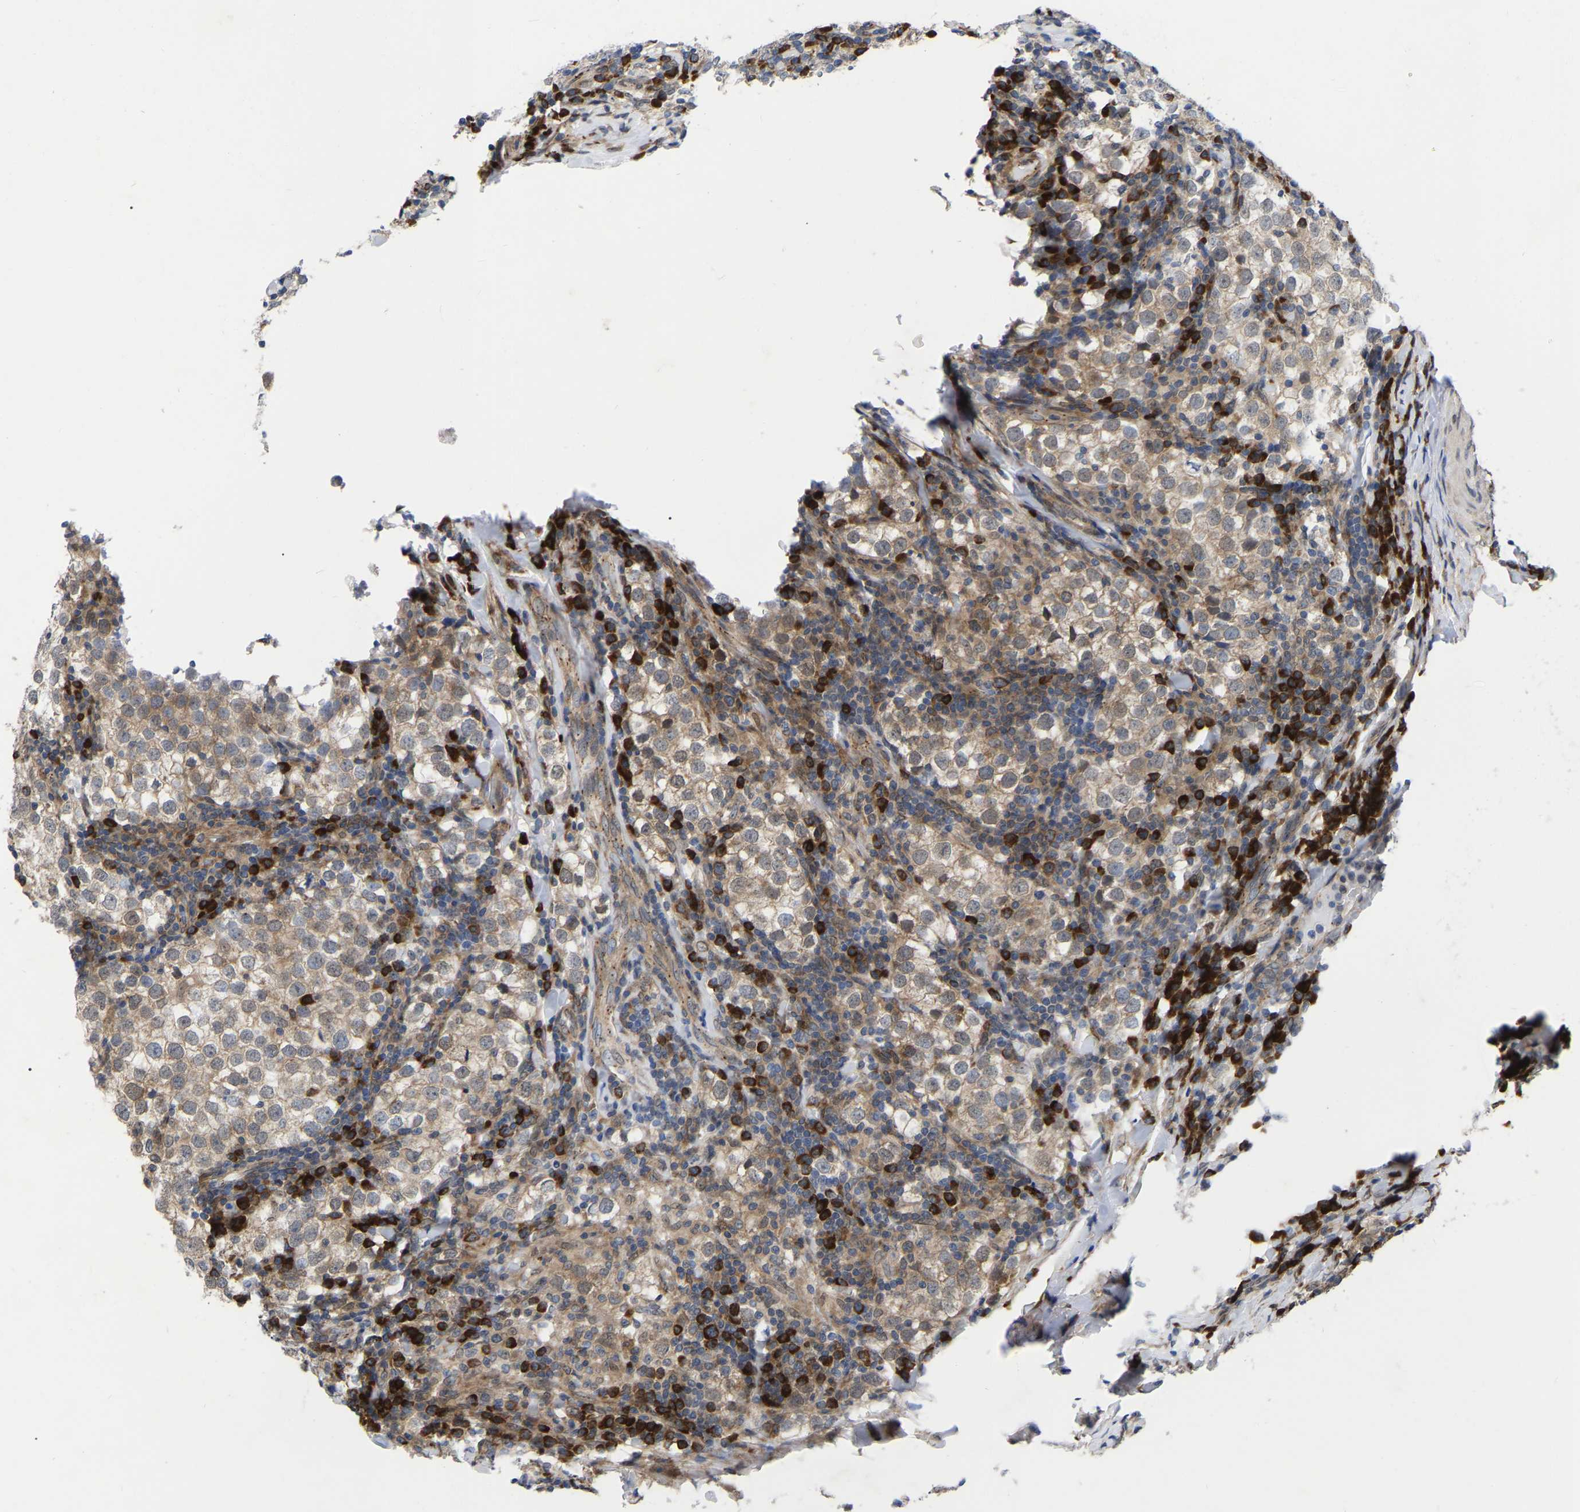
{"staining": {"intensity": "weak", "quantity": "25%-75%", "location": "cytoplasmic/membranous"}, "tissue": "testis cancer", "cell_type": "Tumor cells", "image_type": "cancer", "snomed": [{"axis": "morphology", "description": "Seminoma, NOS"}, {"axis": "morphology", "description": "Carcinoma, Embryonal, NOS"}, {"axis": "topography", "description": "Testis"}], "caption": "The histopathology image shows staining of seminoma (testis), revealing weak cytoplasmic/membranous protein staining (brown color) within tumor cells.", "gene": "UBE4B", "patient": {"sex": "male", "age": 36}}